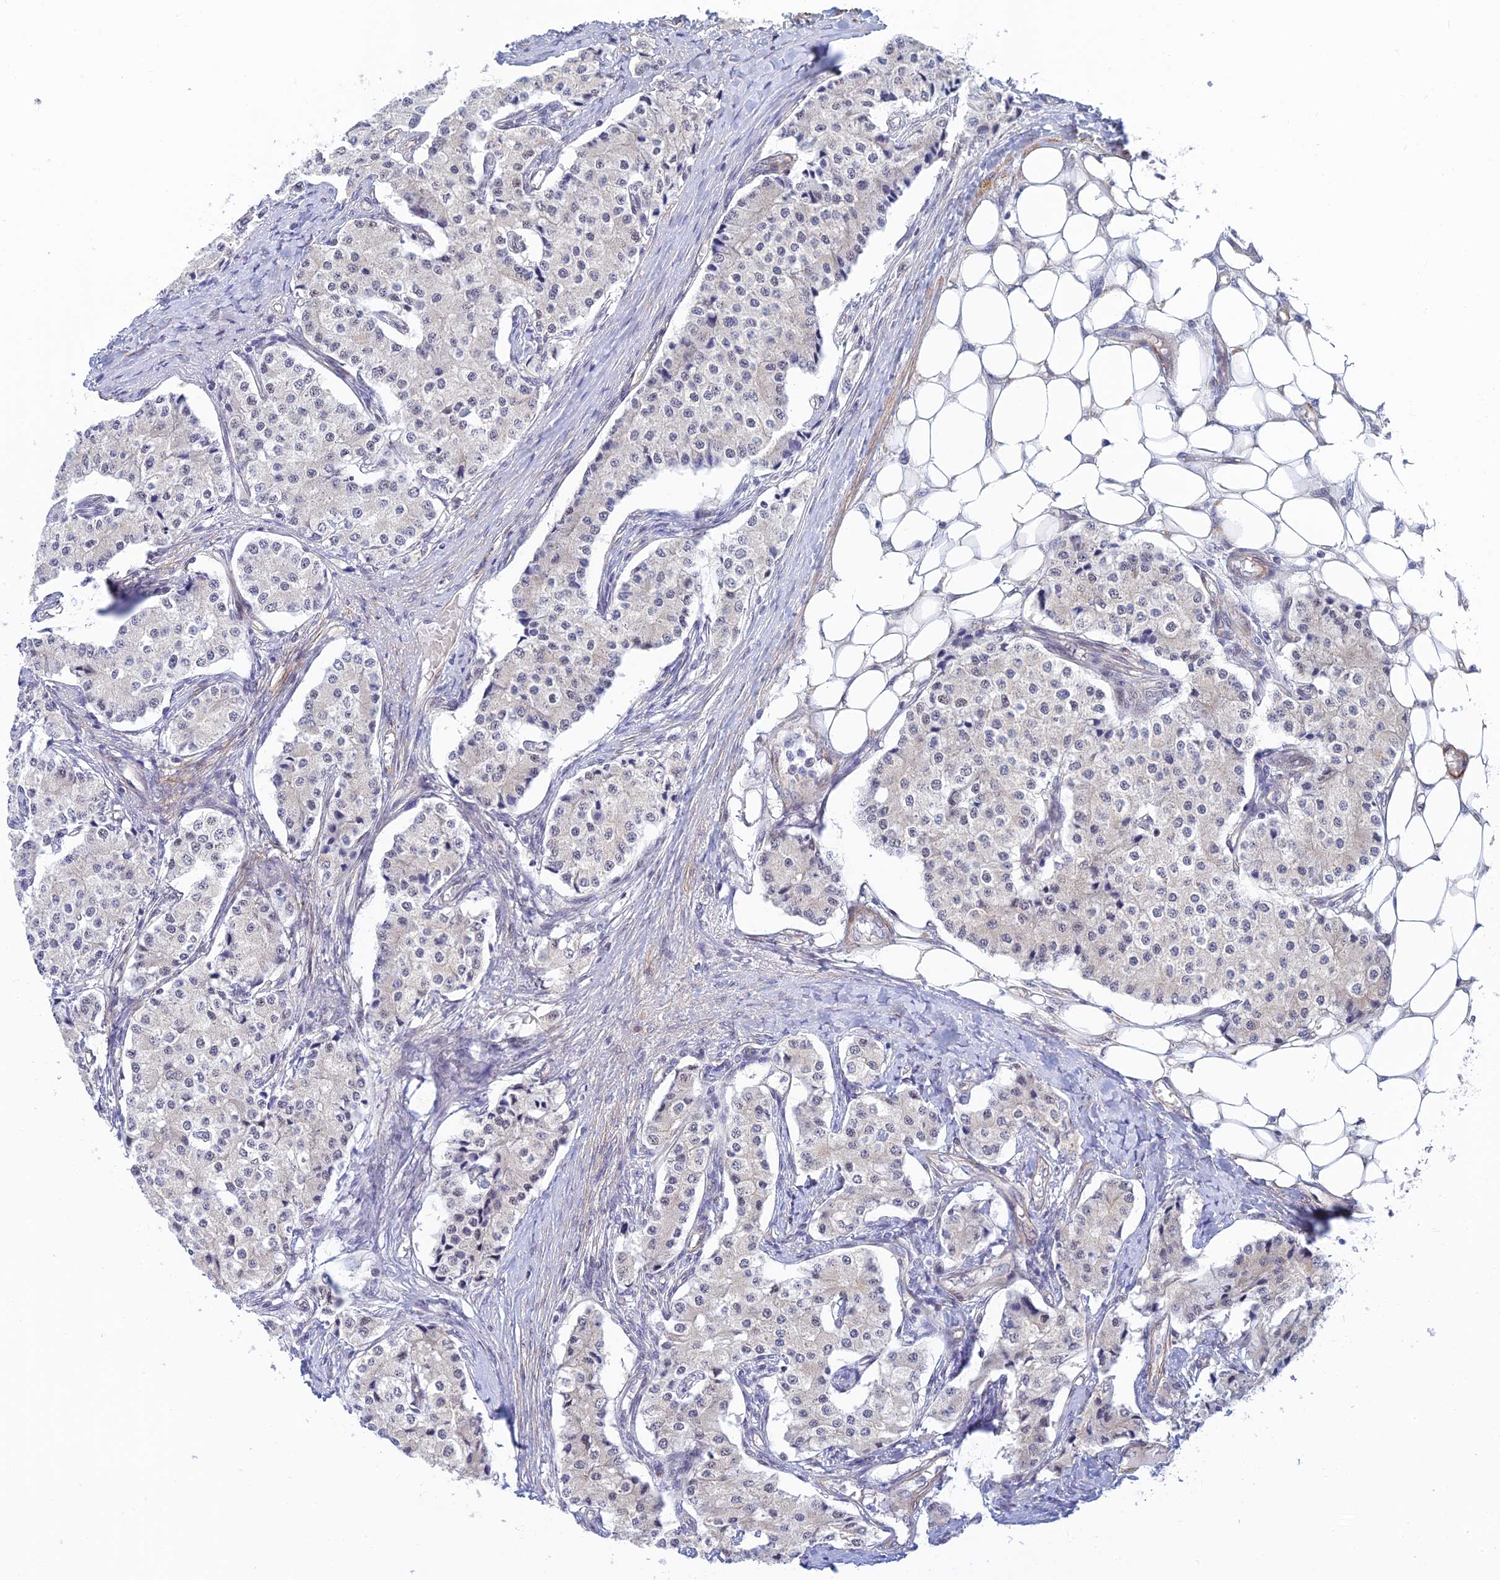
{"staining": {"intensity": "negative", "quantity": "none", "location": "none"}, "tissue": "carcinoid", "cell_type": "Tumor cells", "image_type": "cancer", "snomed": [{"axis": "morphology", "description": "Carcinoid, malignant, NOS"}, {"axis": "topography", "description": "Colon"}], "caption": "Tumor cells are negative for protein expression in human carcinoid.", "gene": "CFAP92", "patient": {"sex": "female", "age": 52}}